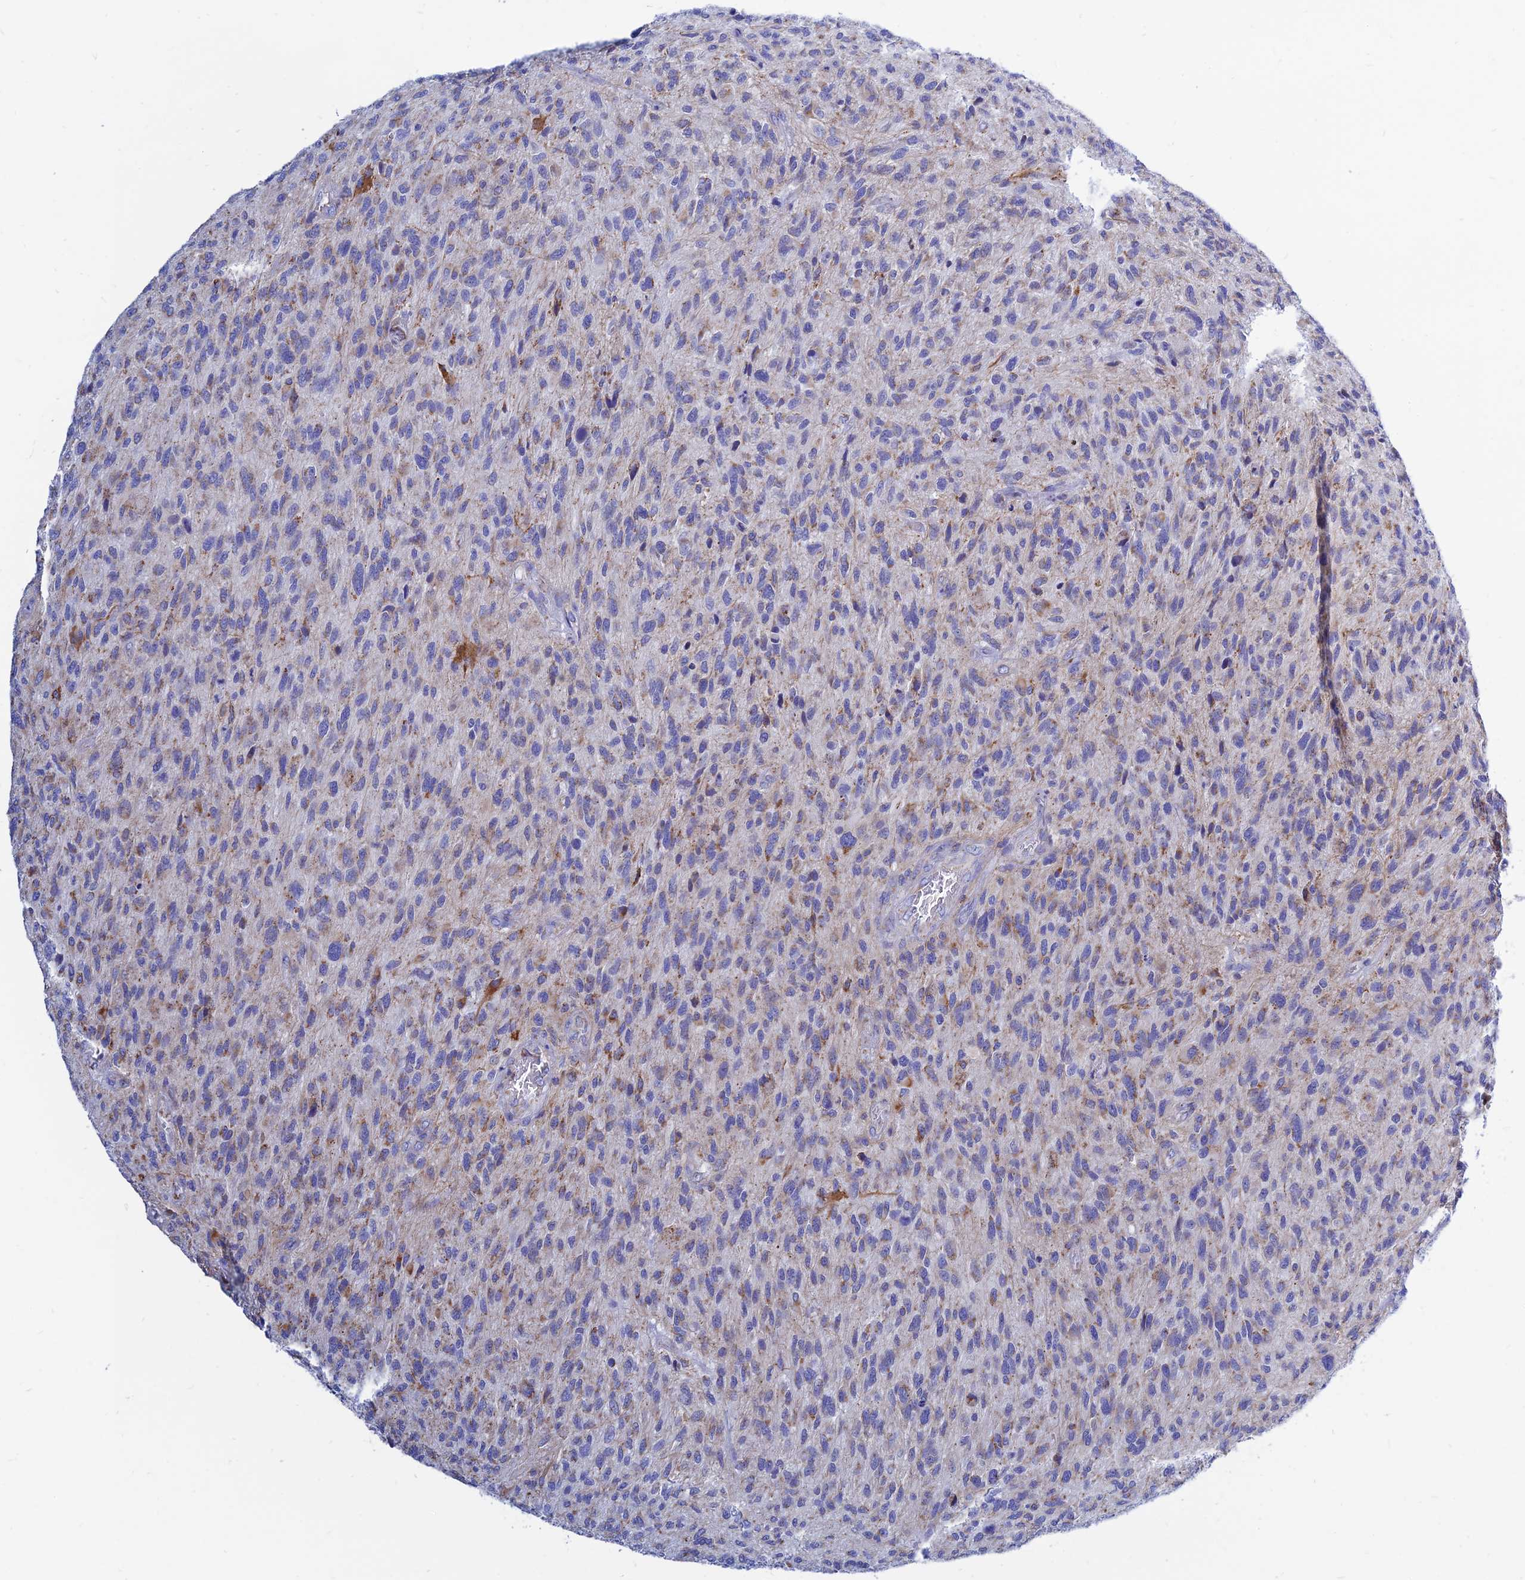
{"staining": {"intensity": "moderate", "quantity": "<25%", "location": "cytoplasmic/membranous"}, "tissue": "glioma", "cell_type": "Tumor cells", "image_type": "cancer", "snomed": [{"axis": "morphology", "description": "Glioma, malignant, High grade"}, {"axis": "topography", "description": "Brain"}], "caption": "Immunohistochemistry (IHC) staining of glioma, which reveals low levels of moderate cytoplasmic/membranous expression in approximately <25% of tumor cells indicating moderate cytoplasmic/membranous protein positivity. The staining was performed using DAB (3,3'-diaminobenzidine) (brown) for protein detection and nuclei were counterstained in hematoxylin (blue).", "gene": "MGST1", "patient": {"sex": "male", "age": 47}}